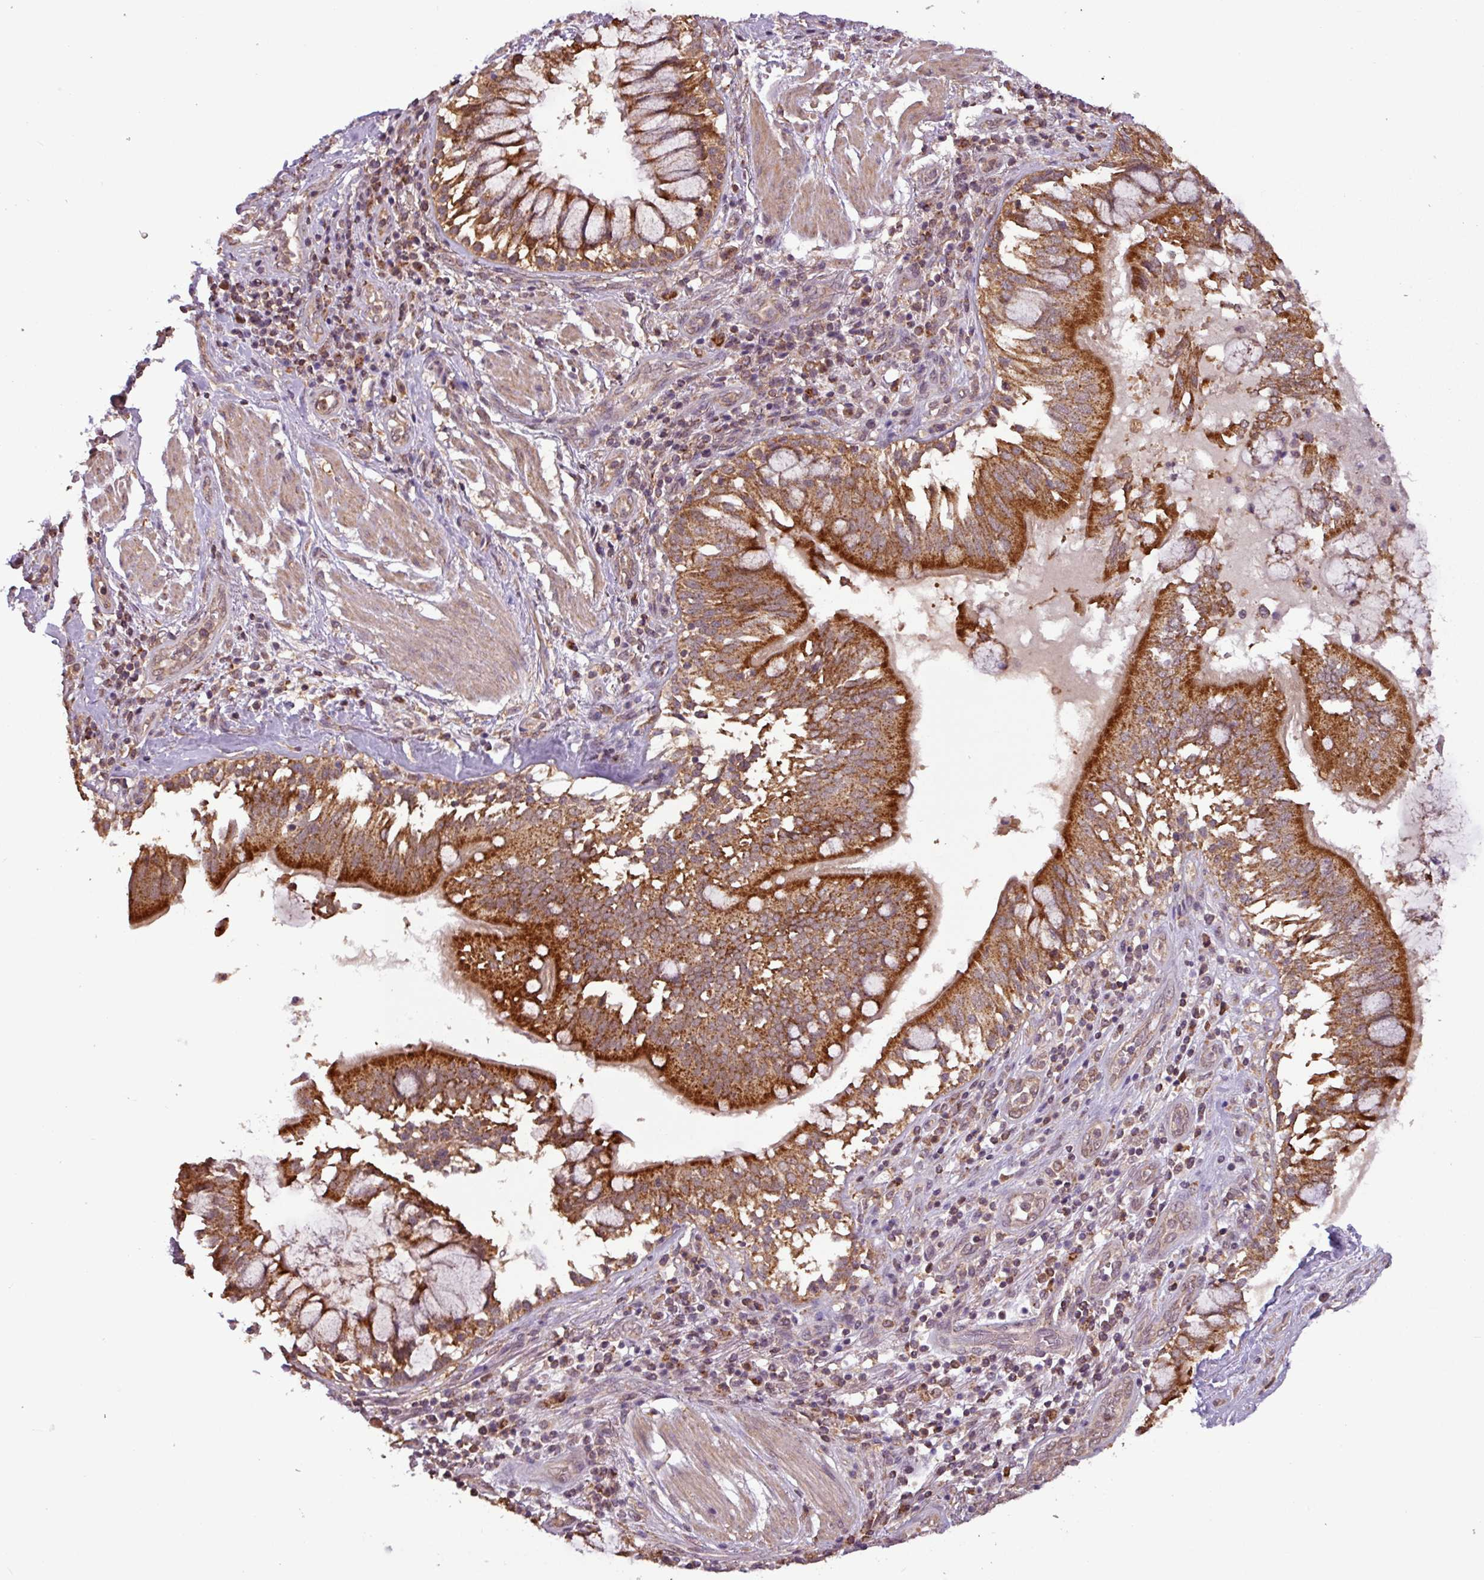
{"staining": {"intensity": "moderate", "quantity": "25%-75%", "location": "cytoplasmic/membranous"}, "tissue": "adipose tissue", "cell_type": "Adipocytes", "image_type": "normal", "snomed": [{"axis": "morphology", "description": "Normal tissue, NOS"}, {"axis": "morphology", "description": "Squamous cell carcinoma, NOS"}, {"axis": "topography", "description": "Bronchus"}, {"axis": "topography", "description": "Lung"}], "caption": "An IHC photomicrograph of benign tissue is shown. Protein staining in brown labels moderate cytoplasmic/membranous positivity in adipose tissue within adipocytes. (DAB IHC, brown staining for protein, blue staining for nuclei).", "gene": "MCTP2", "patient": {"sex": "male", "age": 64}}